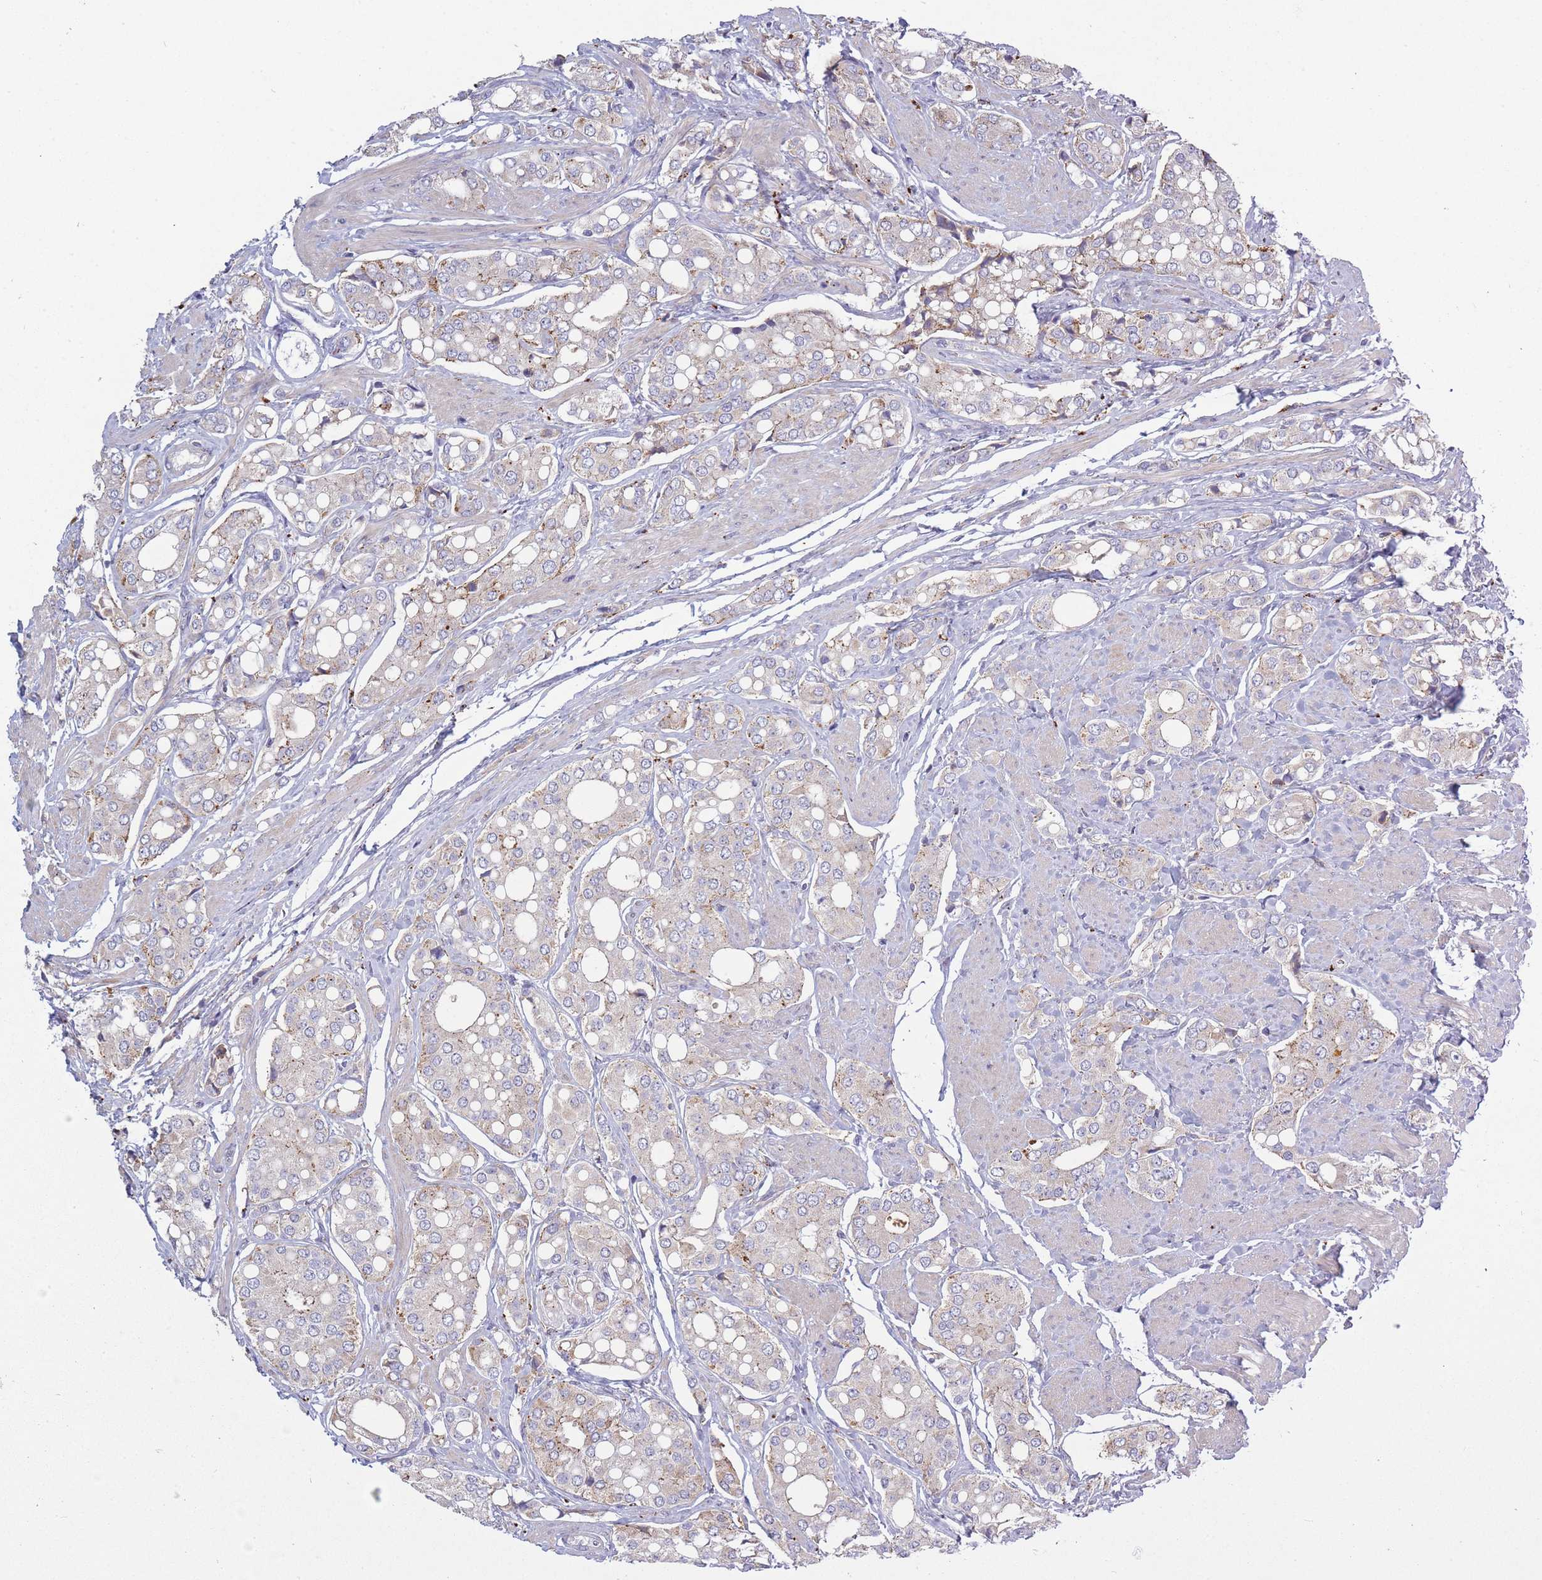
{"staining": {"intensity": "weak", "quantity": "<25%", "location": "cytoplasmic/membranous"}, "tissue": "prostate cancer", "cell_type": "Tumor cells", "image_type": "cancer", "snomed": [{"axis": "morphology", "description": "Adenocarcinoma, High grade"}, {"axis": "topography", "description": "Prostate"}], "caption": "Micrograph shows no protein expression in tumor cells of prostate cancer tissue.", "gene": "TRIM61", "patient": {"sex": "male", "age": 71}}